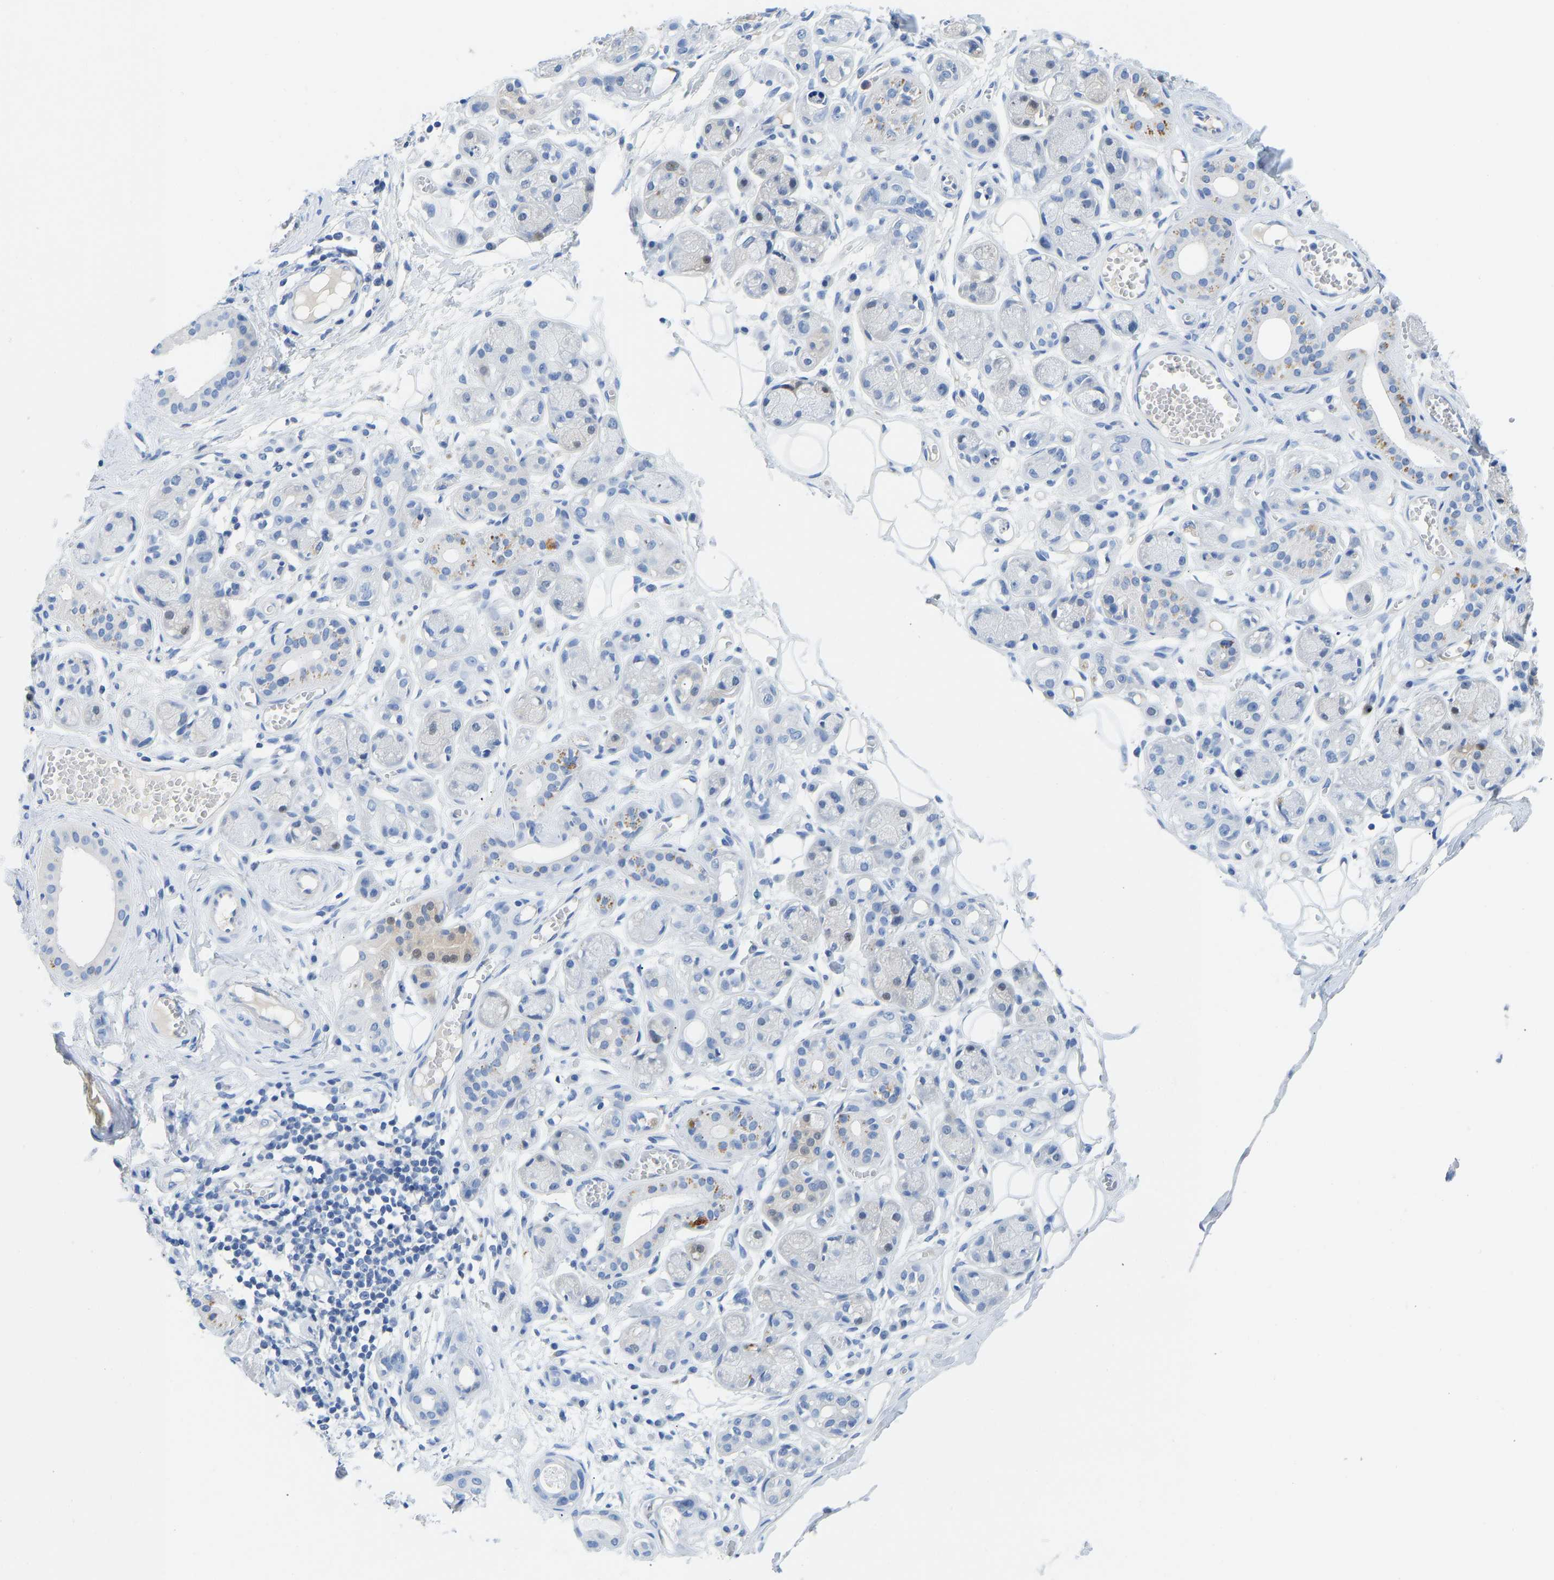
{"staining": {"intensity": "negative", "quantity": "none", "location": "none"}, "tissue": "adipose tissue", "cell_type": "Adipocytes", "image_type": "normal", "snomed": [{"axis": "morphology", "description": "Normal tissue, NOS"}, {"axis": "morphology", "description": "Inflammation, NOS"}, {"axis": "topography", "description": "Salivary gland"}, {"axis": "topography", "description": "Peripheral nerve tissue"}], "caption": "A high-resolution histopathology image shows immunohistochemistry staining of unremarkable adipose tissue, which displays no significant positivity in adipocytes.", "gene": "NKAIN3", "patient": {"sex": "female", "age": 75}}